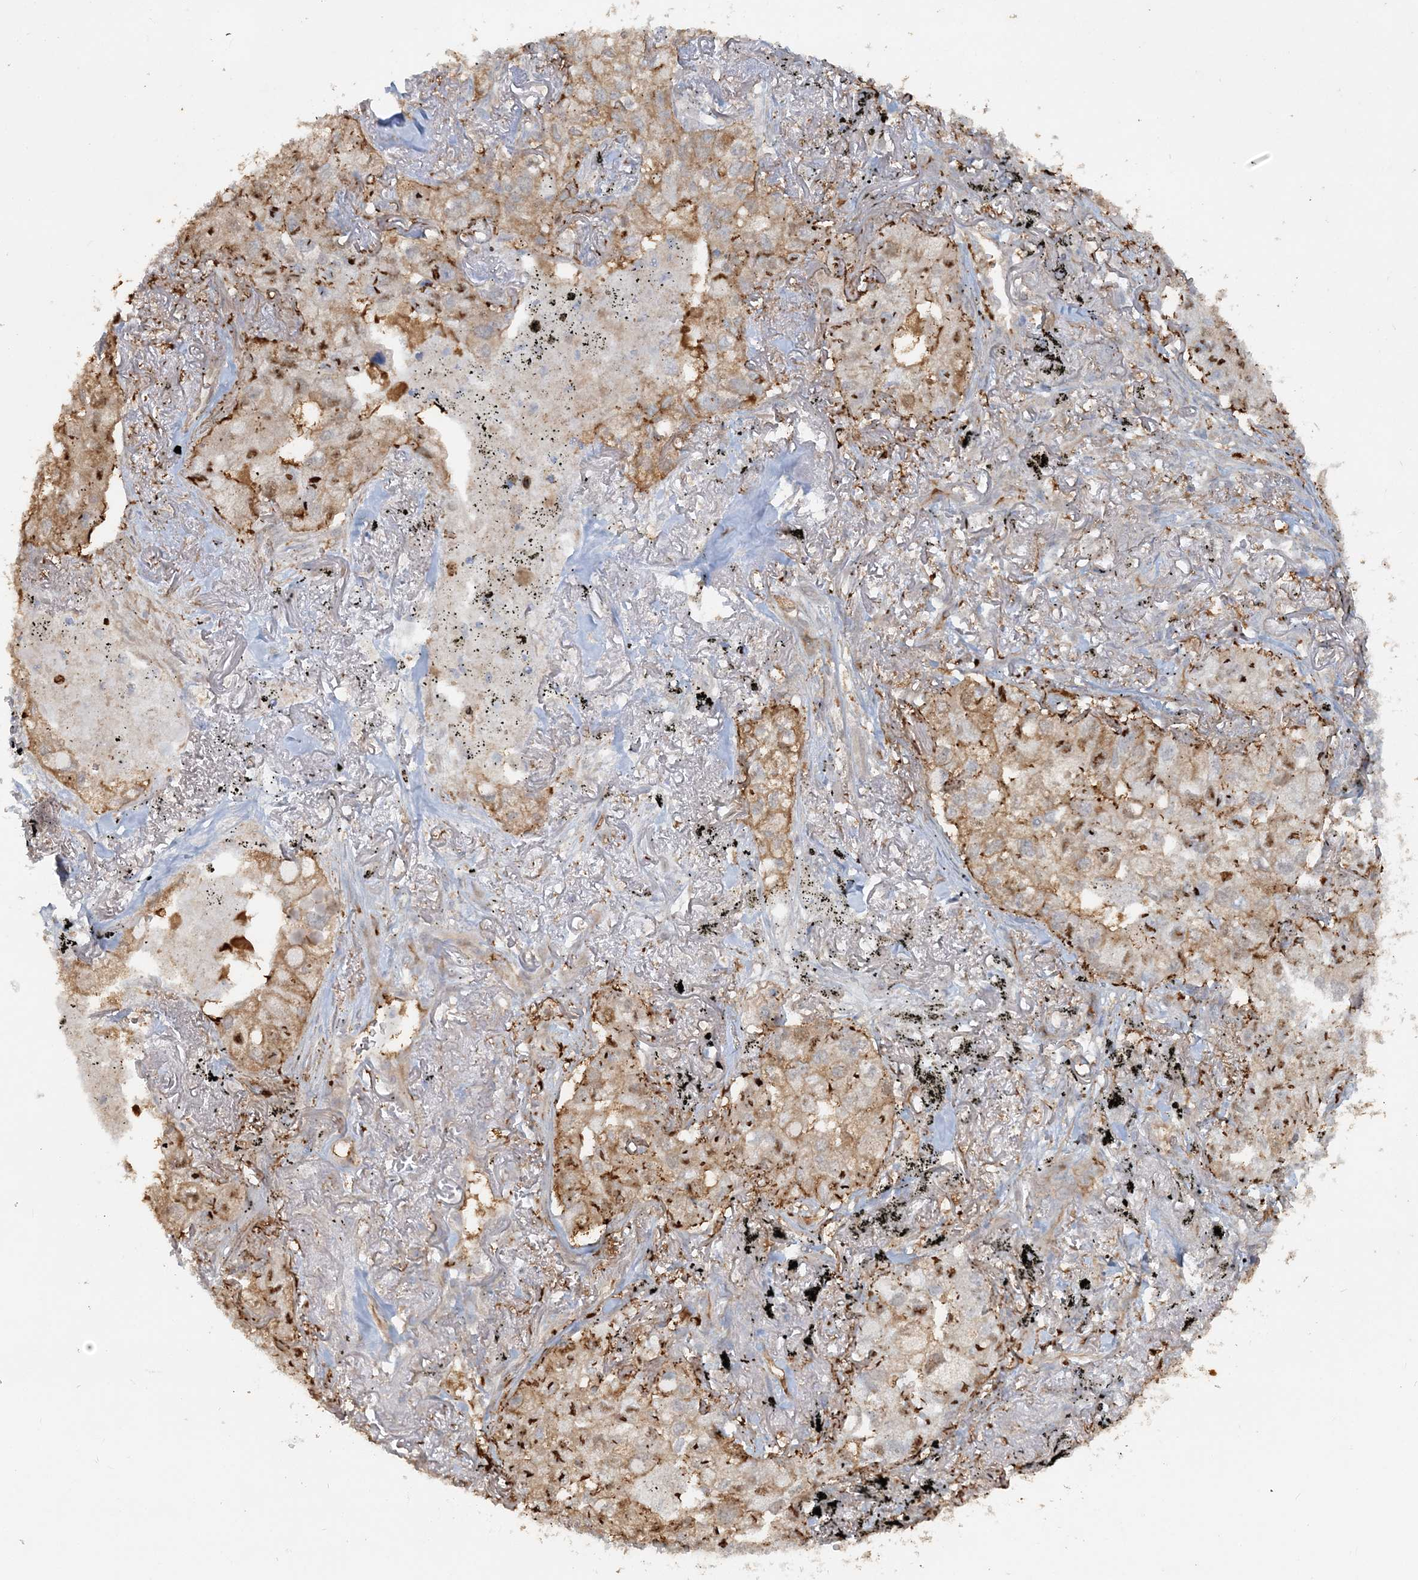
{"staining": {"intensity": "moderate", "quantity": "25%-75%", "location": "cytoplasmic/membranous"}, "tissue": "lung cancer", "cell_type": "Tumor cells", "image_type": "cancer", "snomed": [{"axis": "morphology", "description": "Adenocarcinoma, NOS"}, {"axis": "topography", "description": "Lung"}], "caption": "Lung adenocarcinoma was stained to show a protein in brown. There is medium levels of moderate cytoplasmic/membranous expression in about 25%-75% of tumor cells. (Stains: DAB in brown, nuclei in blue, Microscopy: brightfield microscopy at high magnification).", "gene": "DSTN", "patient": {"sex": "male", "age": 65}}